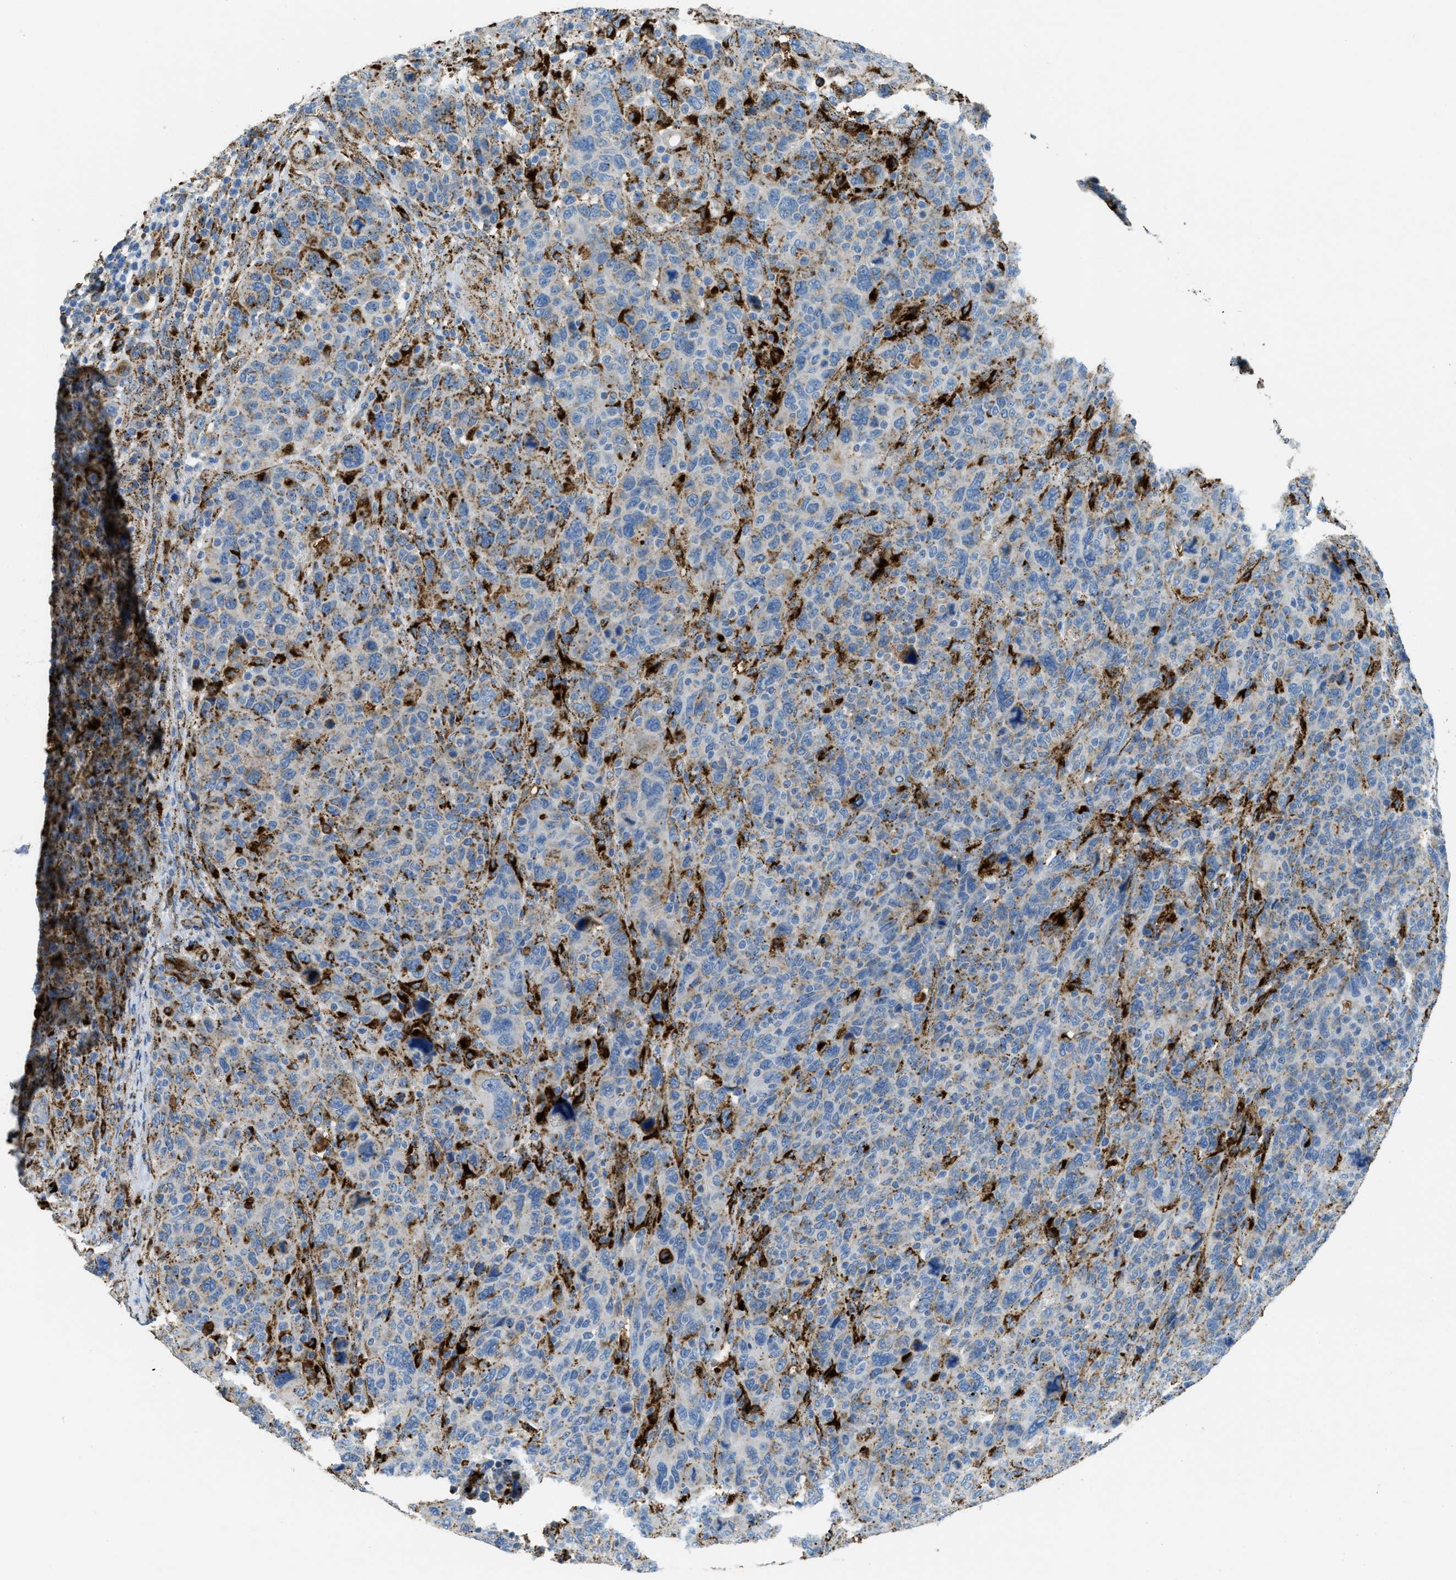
{"staining": {"intensity": "strong", "quantity": "<25%", "location": "cytoplasmic/membranous"}, "tissue": "breast cancer", "cell_type": "Tumor cells", "image_type": "cancer", "snomed": [{"axis": "morphology", "description": "Duct carcinoma"}, {"axis": "topography", "description": "Breast"}], "caption": "A high-resolution micrograph shows immunohistochemistry (IHC) staining of breast cancer (infiltrating ductal carcinoma), which demonstrates strong cytoplasmic/membranous expression in about <25% of tumor cells.", "gene": "SCARB2", "patient": {"sex": "female", "age": 37}}